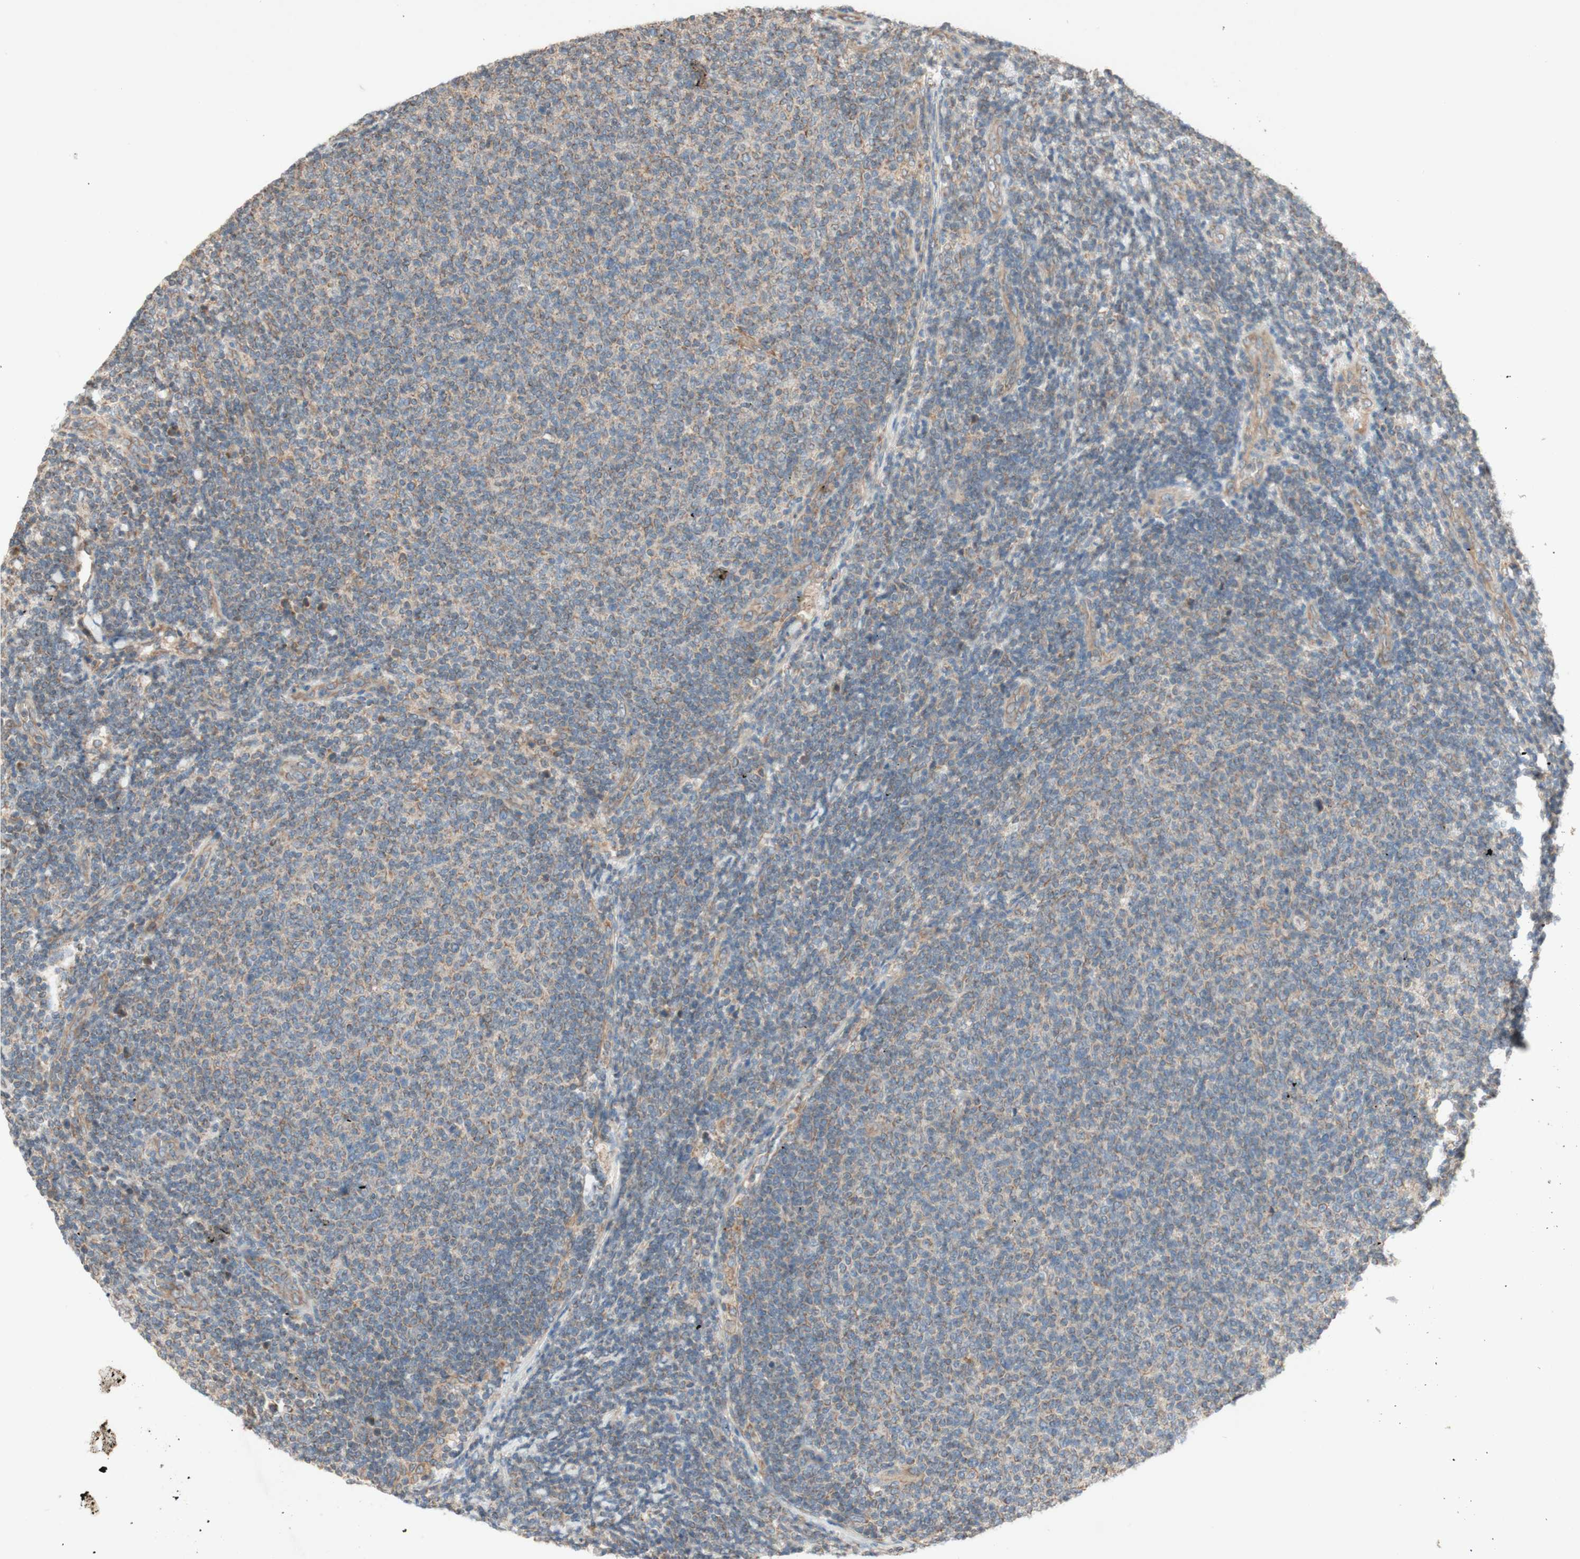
{"staining": {"intensity": "weak", "quantity": "25%-75%", "location": "cytoplasmic/membranous"}, "tissue": "lymphoma", "cell_type": "Tumor cells", "image_type": "cancer", "snomed": [{"axis": "morphology", "description": "Malignant lymphoma, non-Hodgkin's type, Low grade"}, {"axis": "topography", "description": "Lymph node"}], "caption": "Immunohistochemical staining of human malignant lymphoma, non-Hodgkin's type (low-grade) reveals low levels of weak cytoplasmic/membranous protein positivity in approximately 25%-75% of tumor cells.", "gene": "SOCS2", "patient": {"sex": "male", "age": 66}}